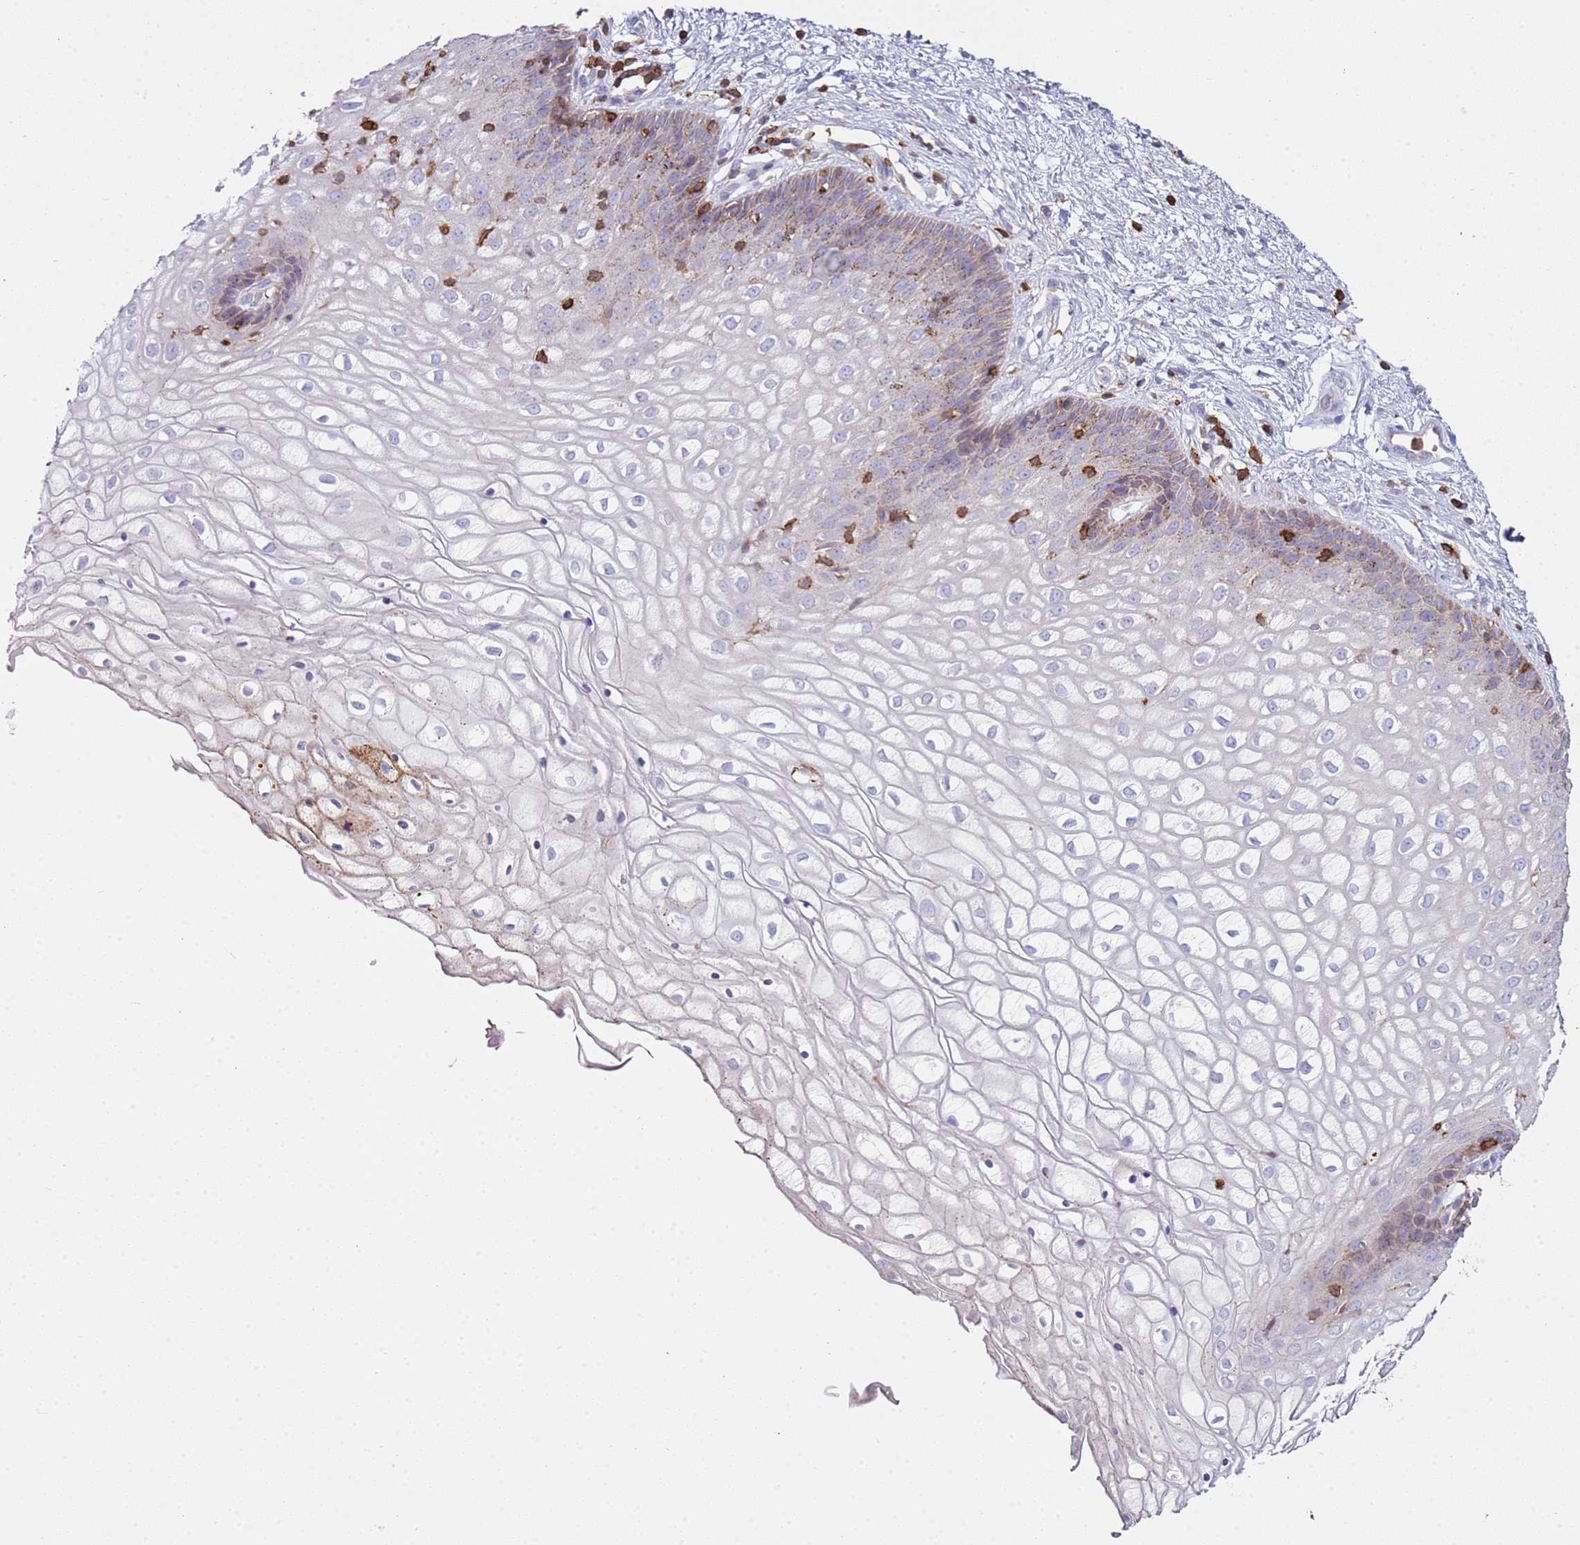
{"staining": {"intensity": "moderate", "quantity": "25%-75%", "location": "cytoplasmic/membranous"}, "tissue": "vagina", "cell_type": "Squamous epithelial cells", "image_type": "normal", "snomed": [{"axis": "morphology", "description": "Normal tissue, NOS"}, {"axis": "topography", "description": "Vagina"}], "caption": "Vagina stained for a protein exhibits moderate cytoplasmic/membranous positivity in squamous epithelial cells. Nuclei are stained in blue.", "gene": "TTPAL", "patient": {"sex": "female", "age": 34}}